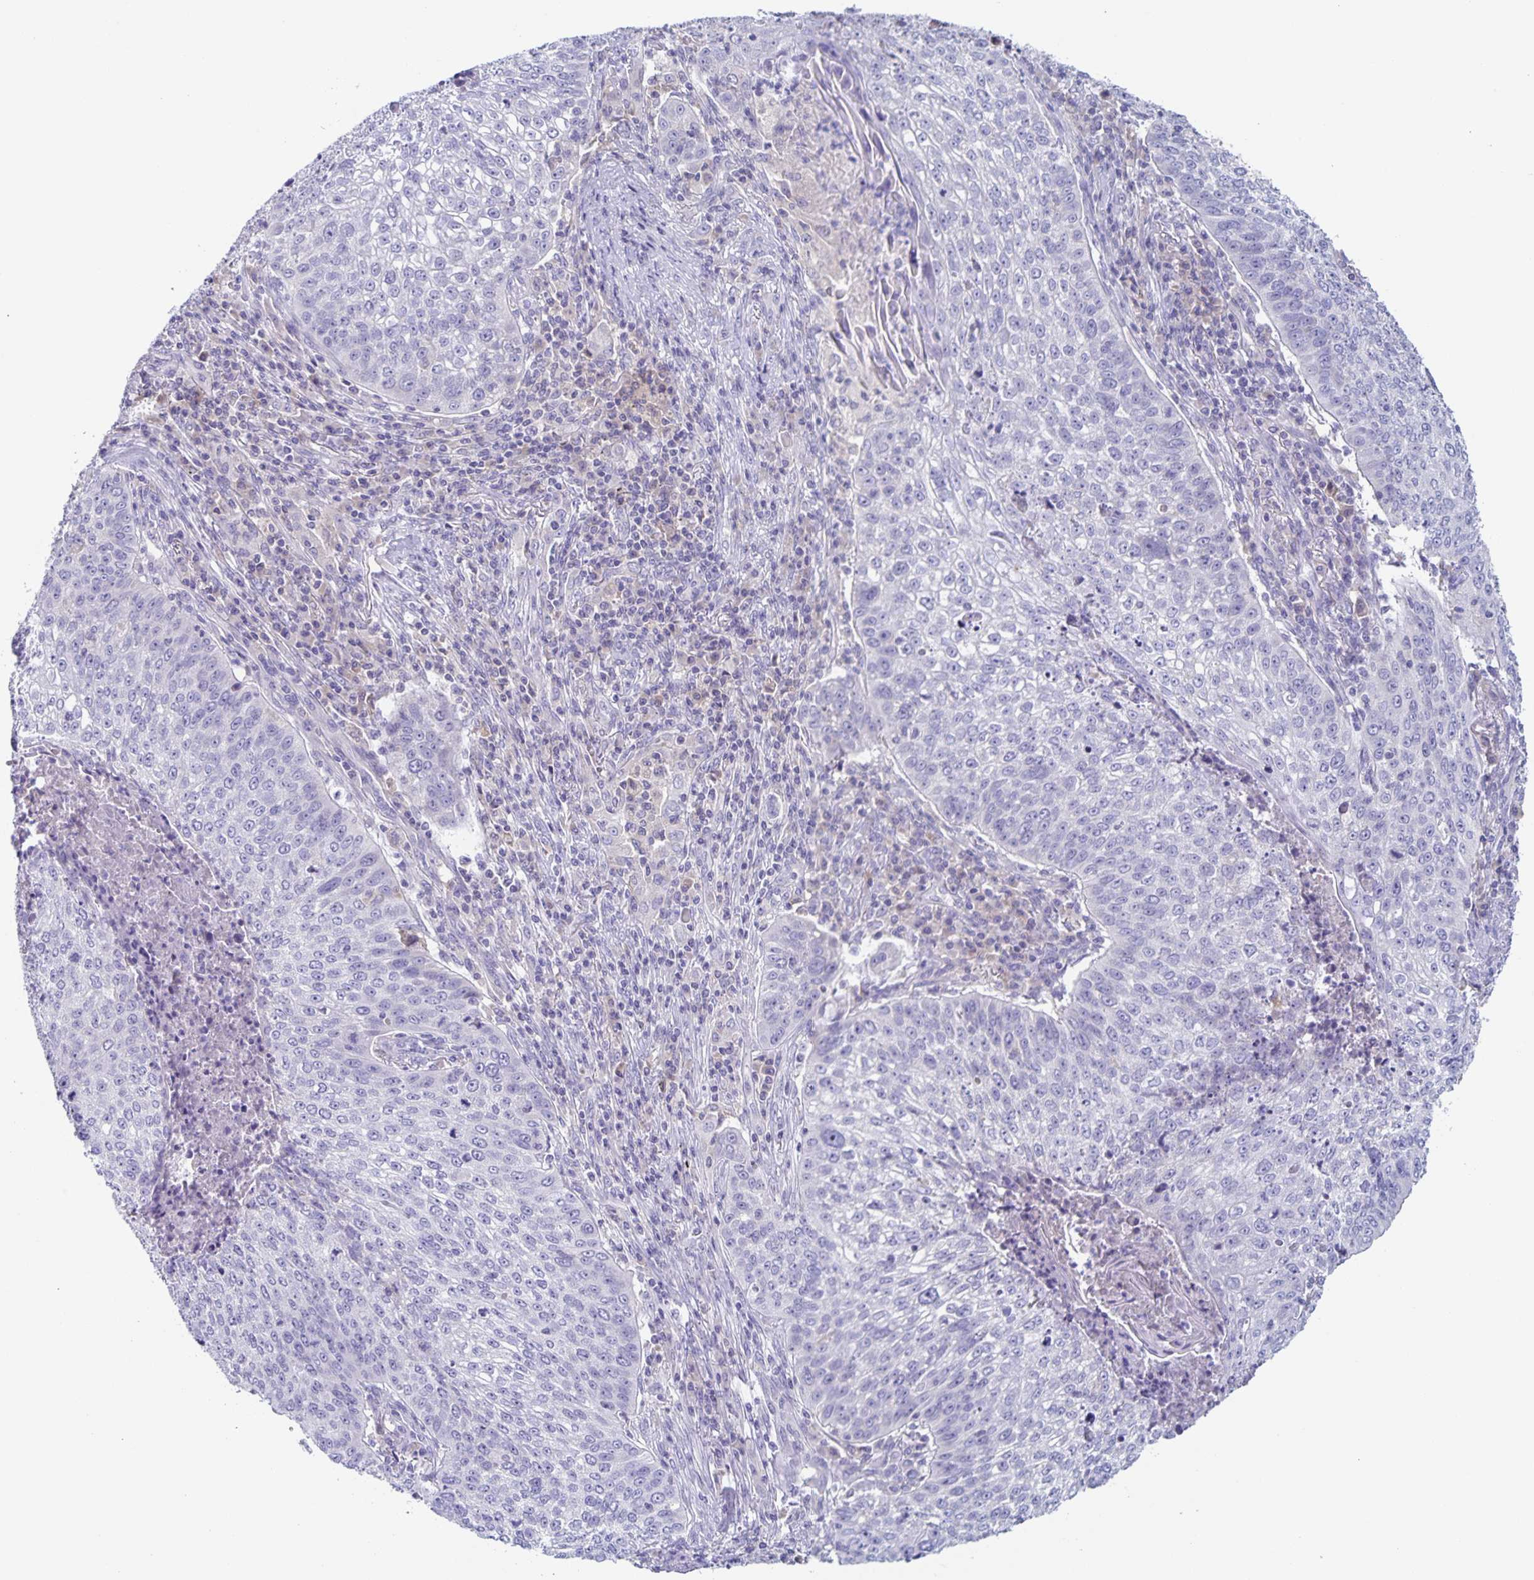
{"staining": {"intensity": "negative", "quantity": "none", "location": "none"}, "tissue": "lung cancer", "cell_type": "Tumor cells", "image_type": "cancer", "snomed": [{"axis": "morphology", "description": "Squamous cell carcinoma, NOS"}, {"axis": "topography", "description": "Lung"}], "caption": "Tumor cells show no significant protein expression in lung cancer.", "gene": "RPL36A", "patient": {"sex": "male", "age": 63}}